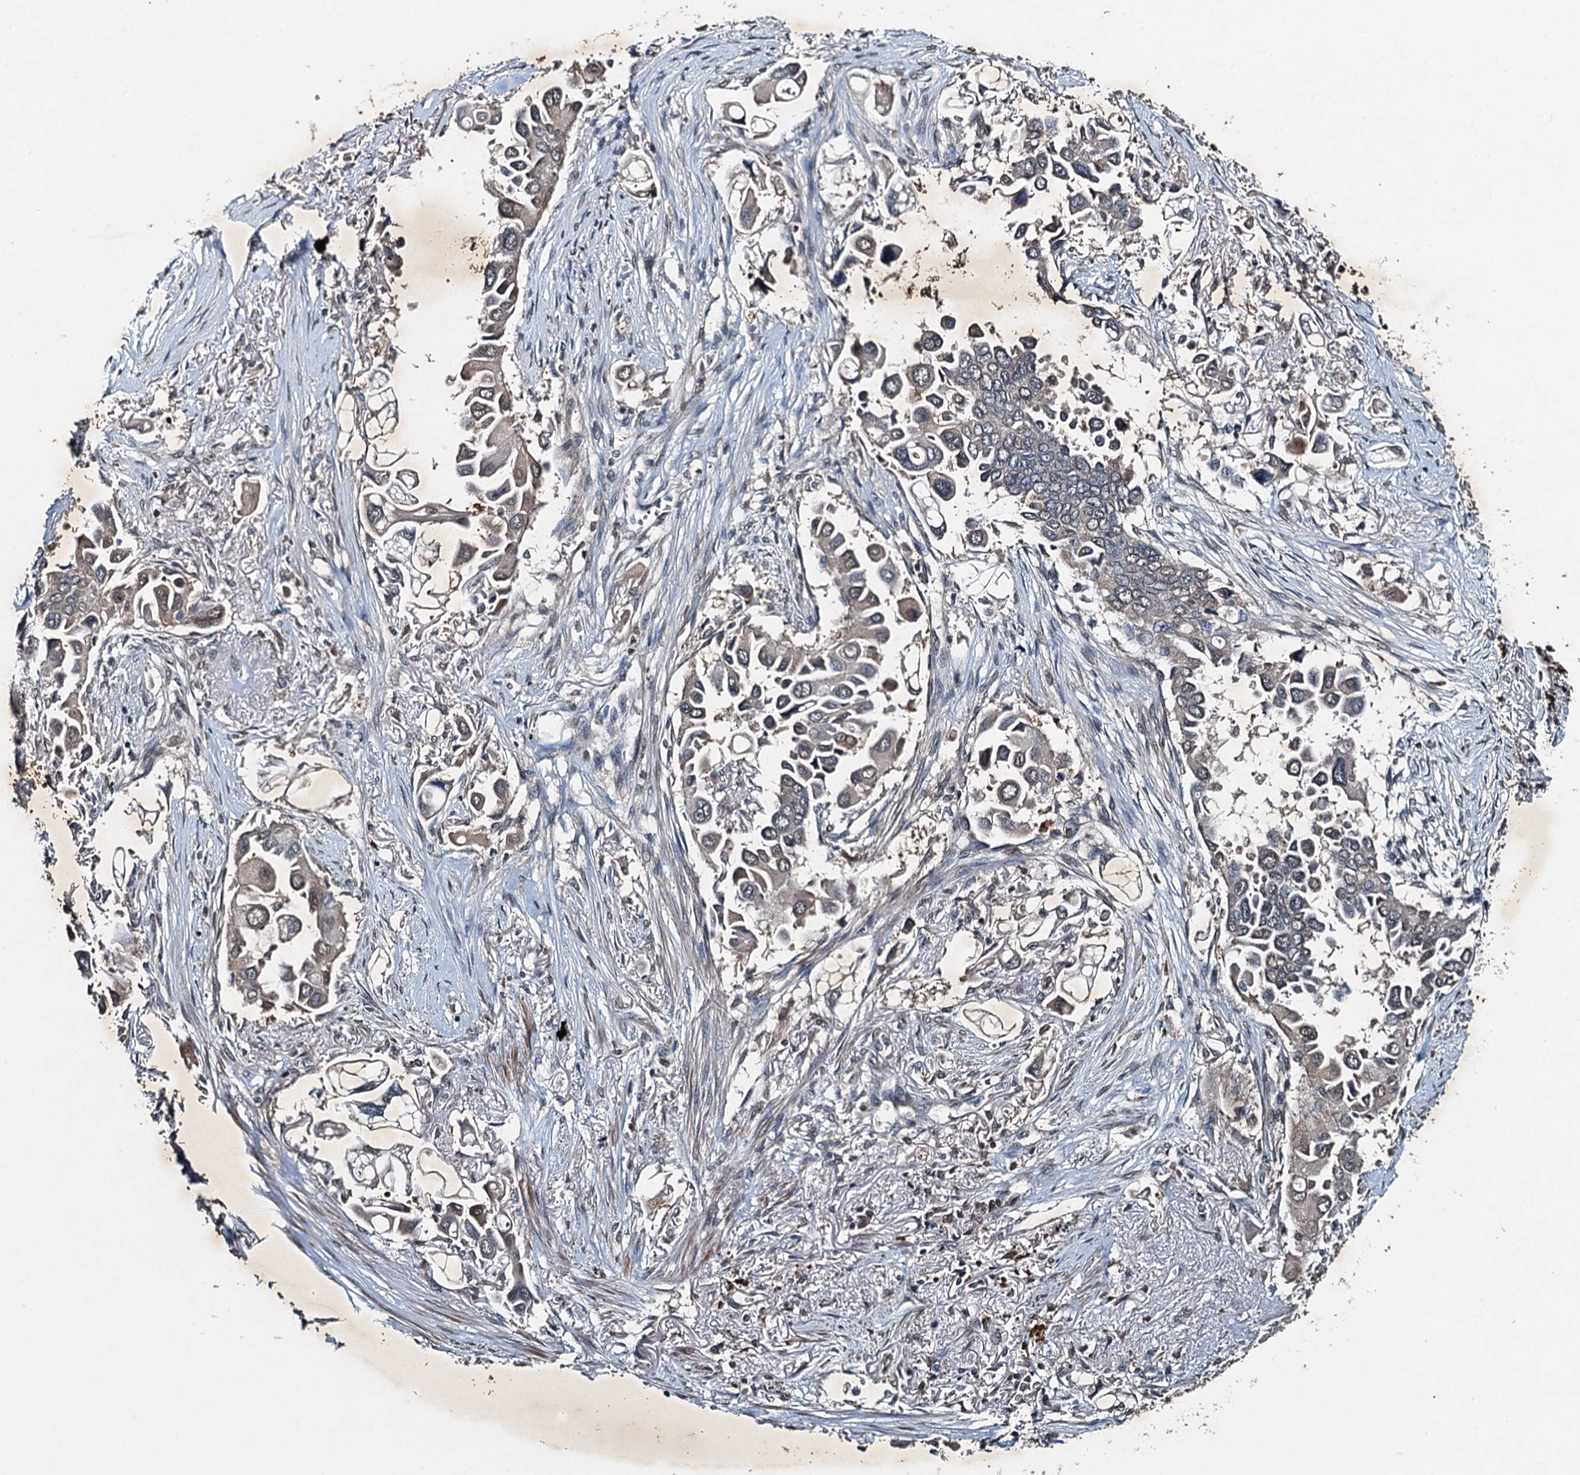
{"staining": {"intensity": "weak", "quantity": "<25%", "location": "cytoplasmic/membranous"}, "tissue": "lung cancer", "cell_type": "Tumor cells", "image_type": "cancer", "snomed": [{"axis": "morphology", "description": "Adenocarcinoma, NOS"}, {"axis": "topography", "description": "Lung"}], "caption": "DAB (3,3'-diaminobenzidine) immunohistochemical staining of human lung cancer (adenocarcinoma) reveals no significant positivity in tumor cells. (Immunohistochemistry (ihc), brightfield microscopy, high magnification).", "gene": "TCTN1", "patient": {"sex": "female", "age": 76}}